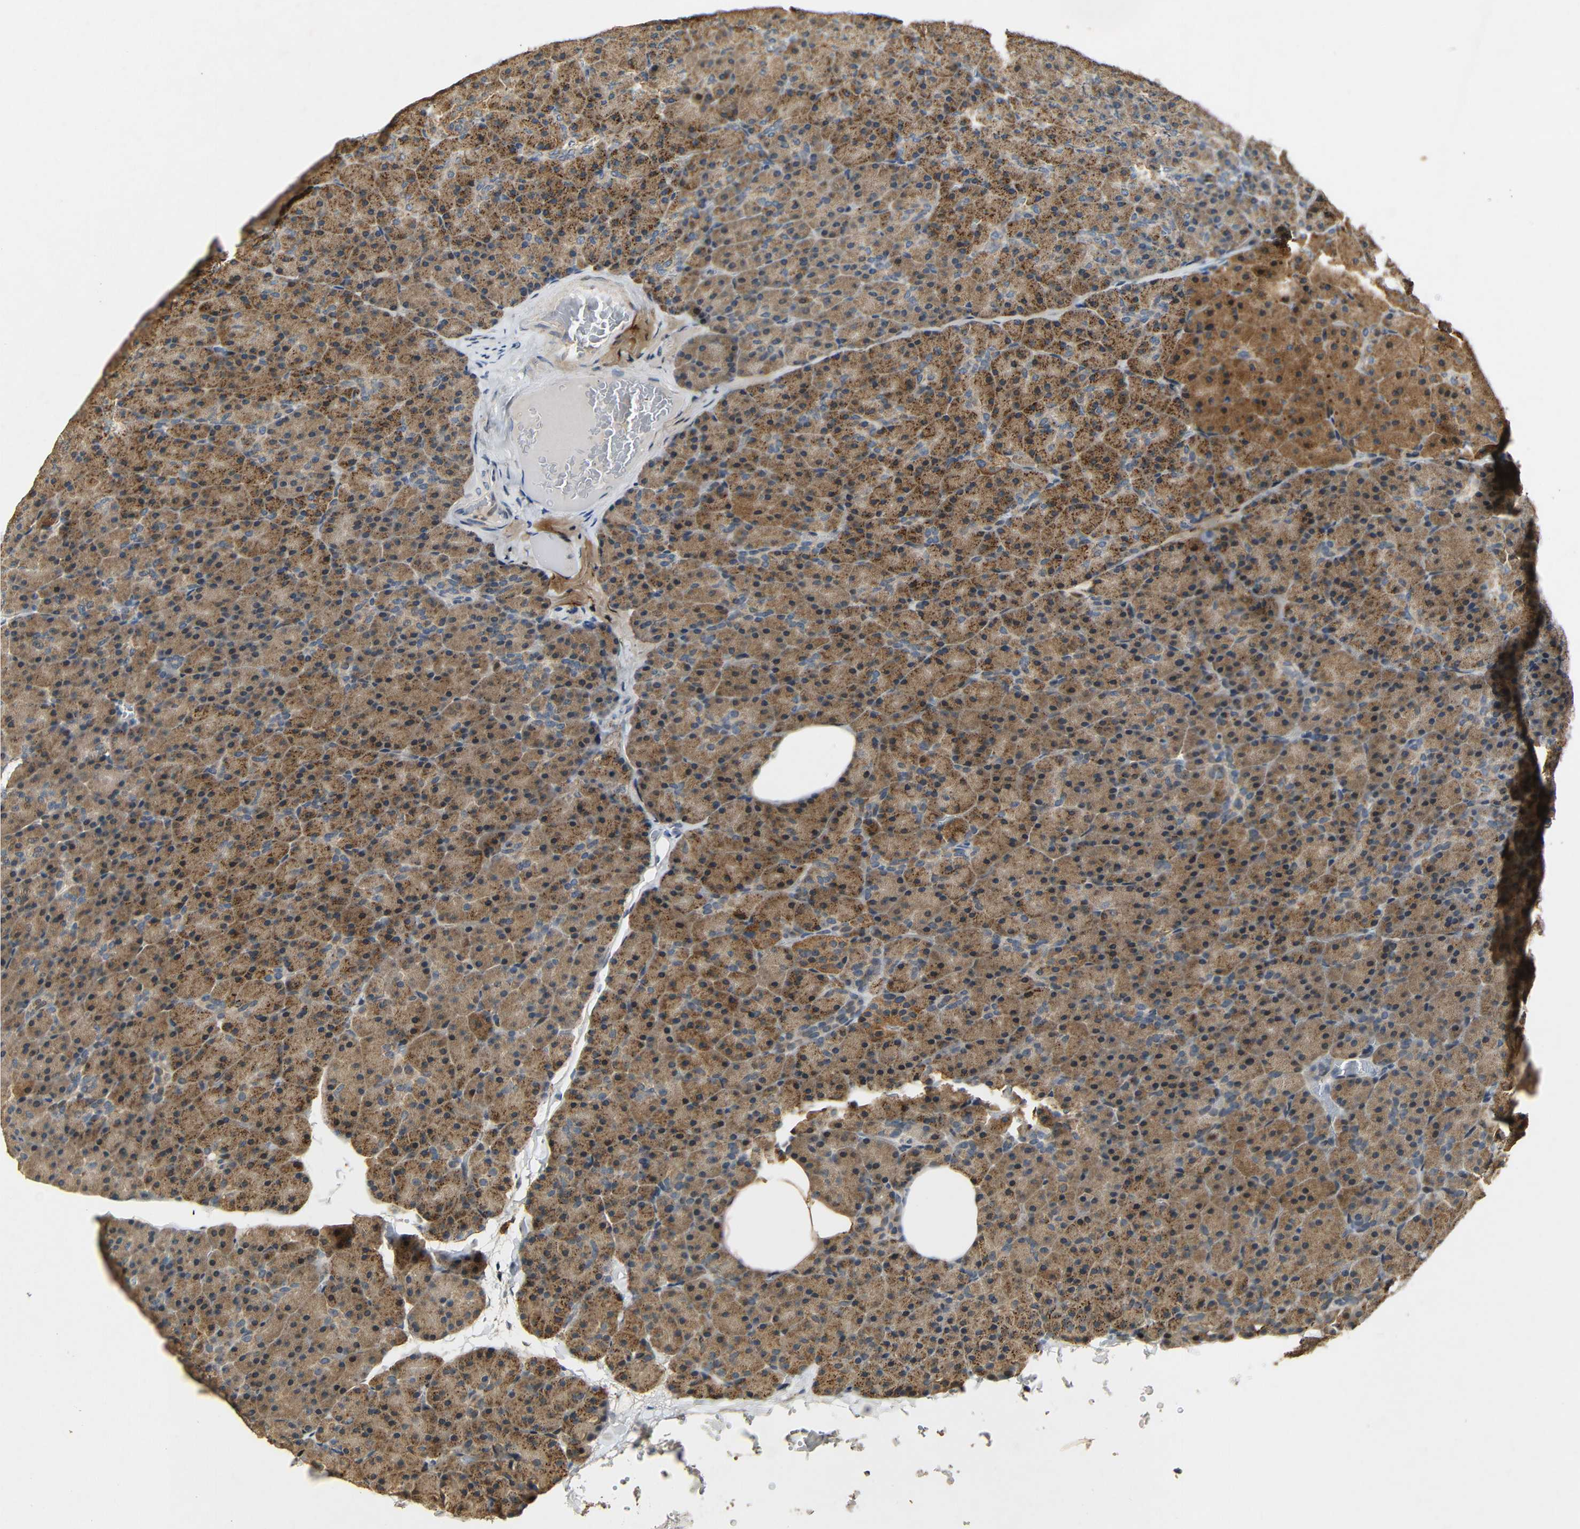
{"staining": {"intensity": "strong", "quantity": ">75%", "location": "cytoplasmic/membranous"}, "tissue": "pancreas", "cell_type": "Exocrine glandular cells", "image_type": "normal", "snomed": [{"axis": "morphology", "description": "Normal tissue, NOS"}, {"axis": "topography", "description": "Pancreas"}], "caption": "Immunohistochemistry (IHC) of normal human pancreas displays high levels of strong cytoplasmic/membranous staining in approximately >75% of exocrine glandular cells.", "gene": "KAZALD1", "patient": {"sex": "female", "age": 35}}